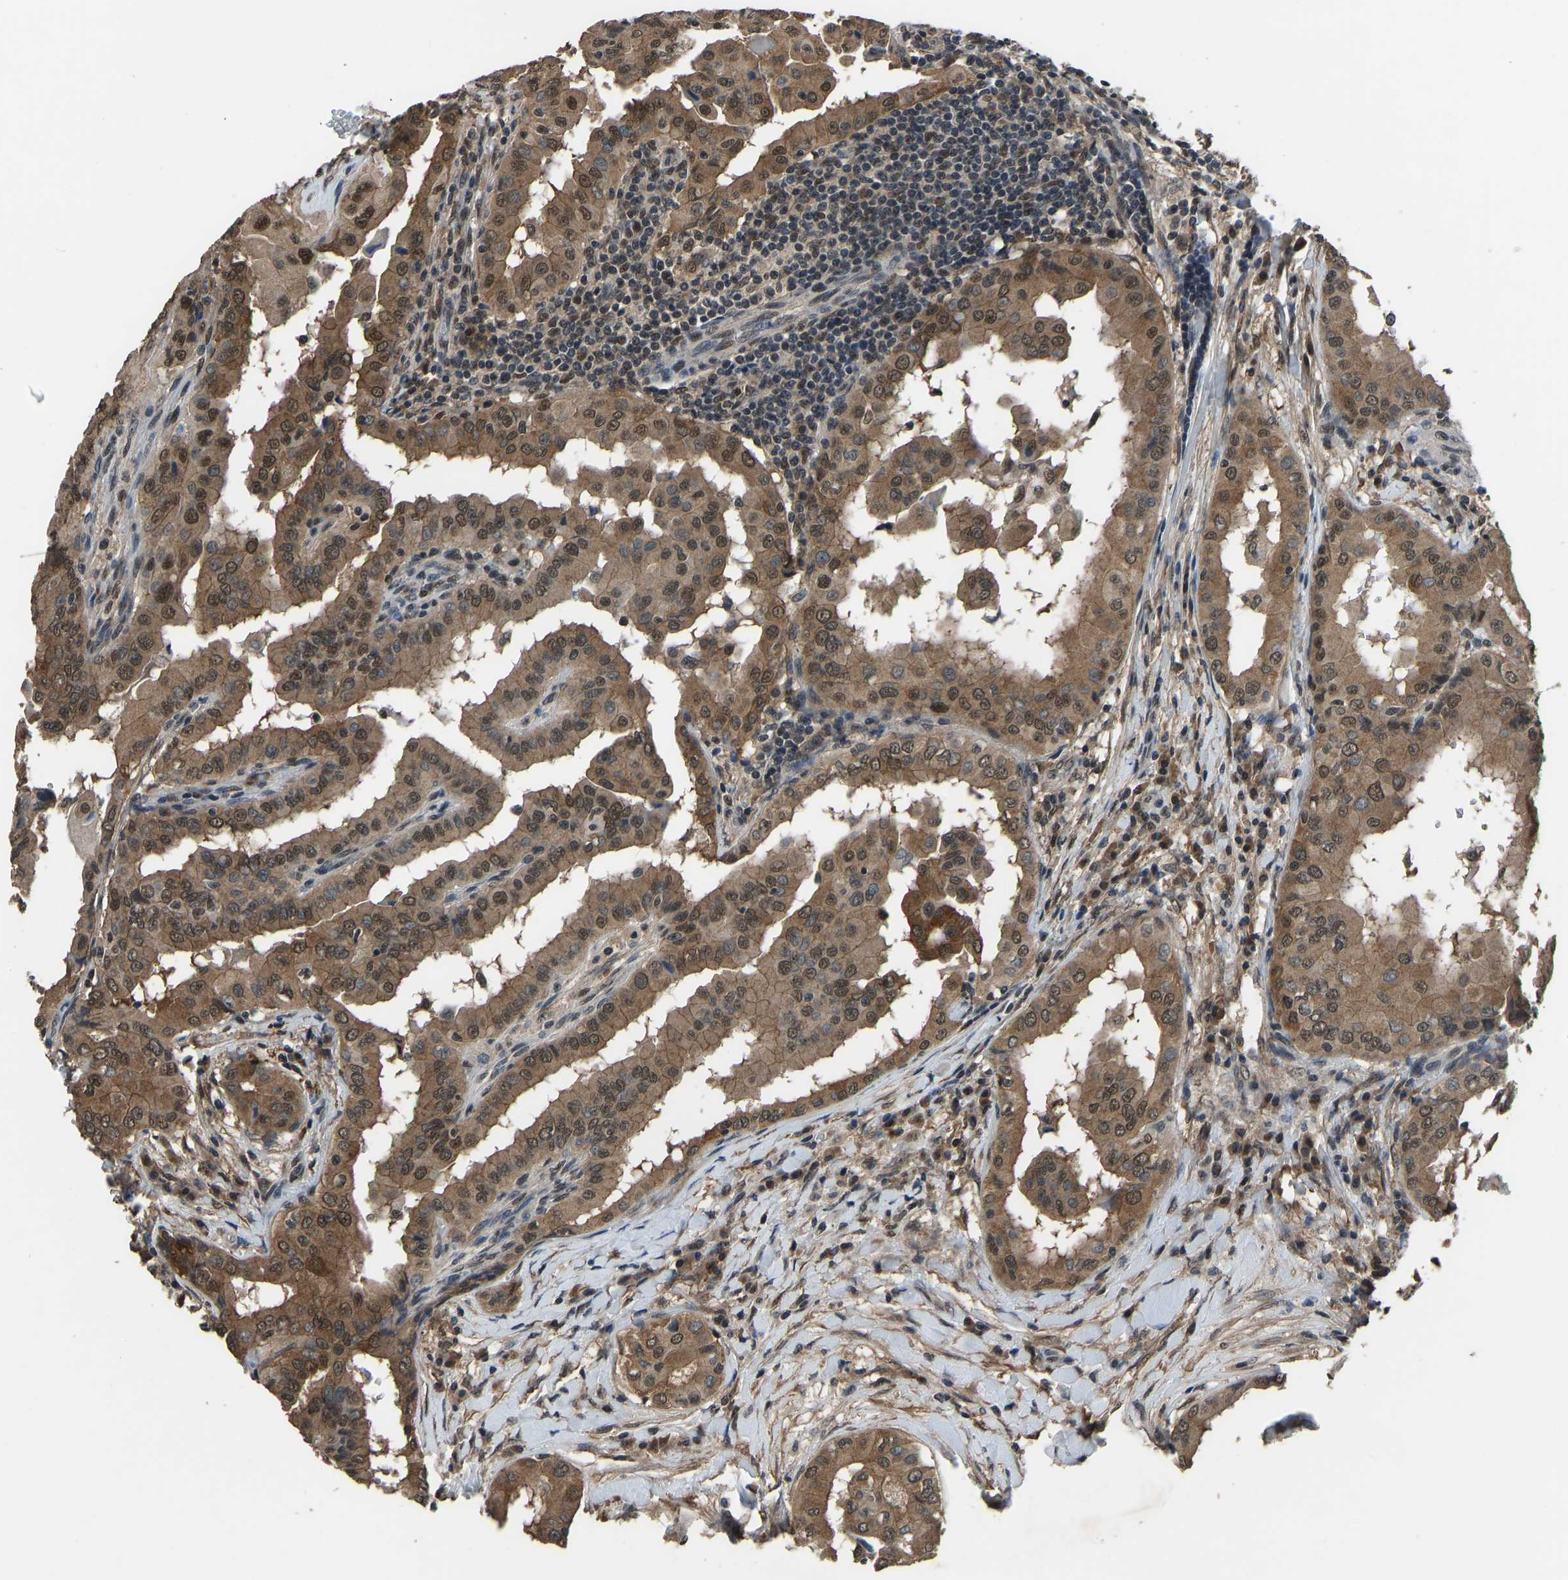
{"staining": {"intensity": "moderate", "quantity": ">75%", "location": "cytoplasmic/membranous,nuclear"}, "tissue": "thyroid cancer", "cell_type": "Tumor cells", "image_type": "cancer", "snomed": [{"axis": "morphology", "description": "Papillary adenocarcinoma, NOS"}, {"axis": "topography", "description": "Thyroid gland"}], "caption": "Thyroid papillary adenocarcinoma stained with a brown dye displays moderate cytoplasmic/membranous and nuclear positive positivity in about >75% of tumor cells.", "gene": "TOX4", "patient": {"sex": "male", "age": 33}}